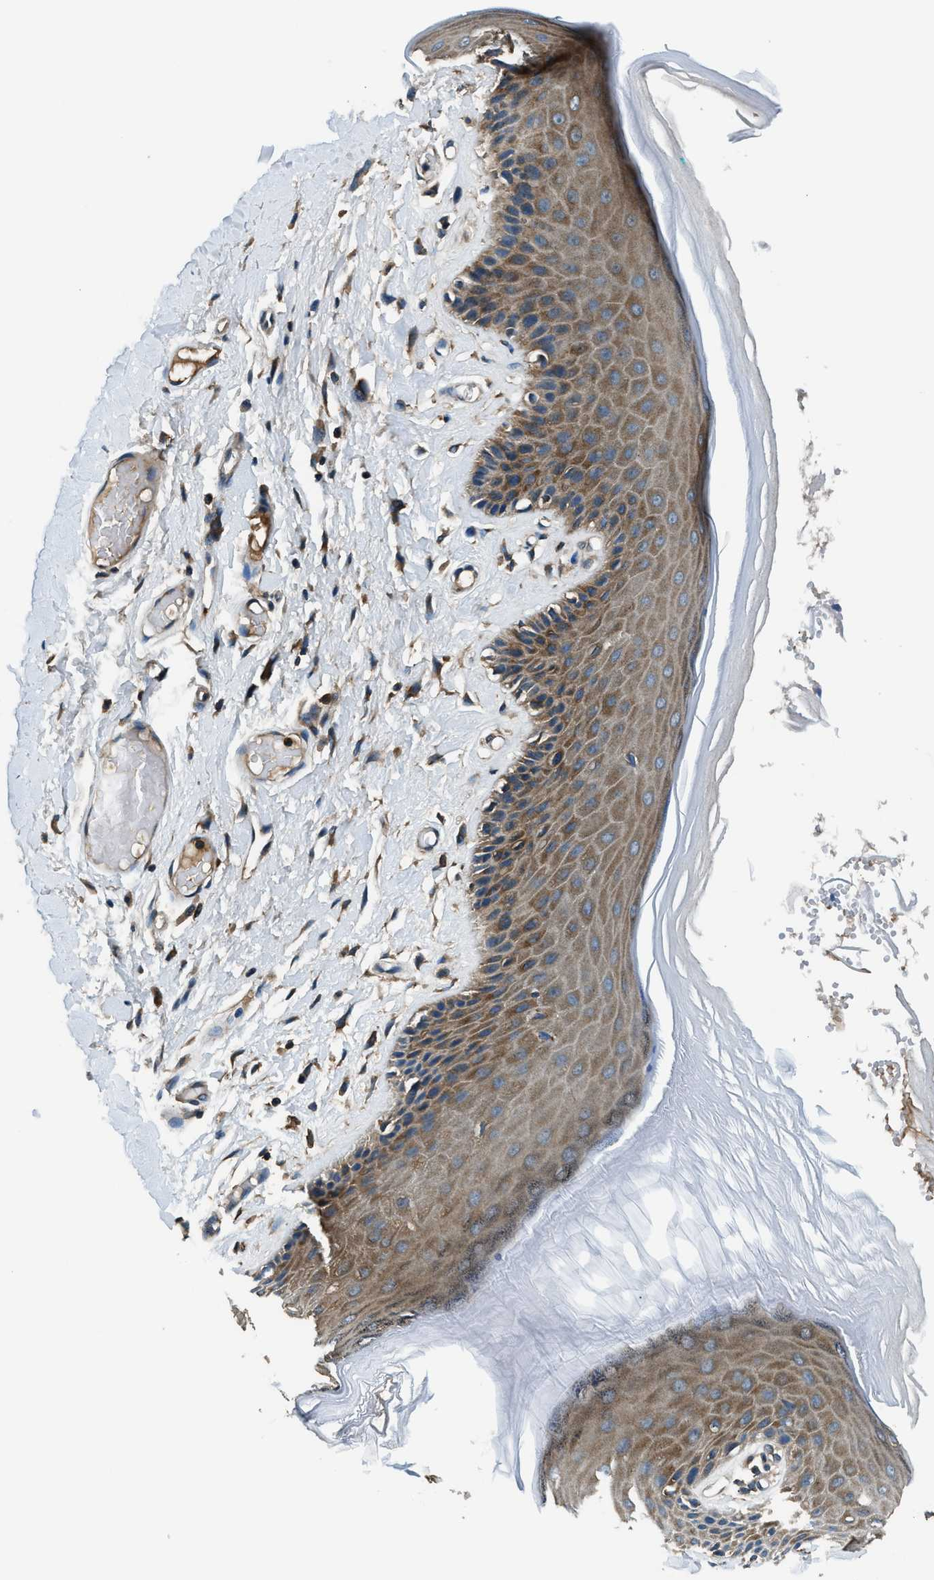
{"staining": {"intensity": "moderate", "quantity": "25%-75%", "location": "cytoplasmic/membranous"}, "tissue": "skin", "cell_type": "Epidermal cells", "image_type": "normal", "snomed": [{"axis": "morphology", "description": "Normal tissue, NOS"}, {"axis": "topography", "description": "Vulva"}], "caption": "Immunohistochemistry staining of benign skin, which demonstrates medium levels of moderate cytoplasmic/membranous expression in about 25%-75% of epidermal cells indicating moderate cytoplasmic/membranous protein staining. The staining was performed using DAB (brown) for protein detection and nuclei were counterstained in hematoxylin (blue).", "gene": "ARFGAP2", "patient": {"sex": "female", "age": 73}}